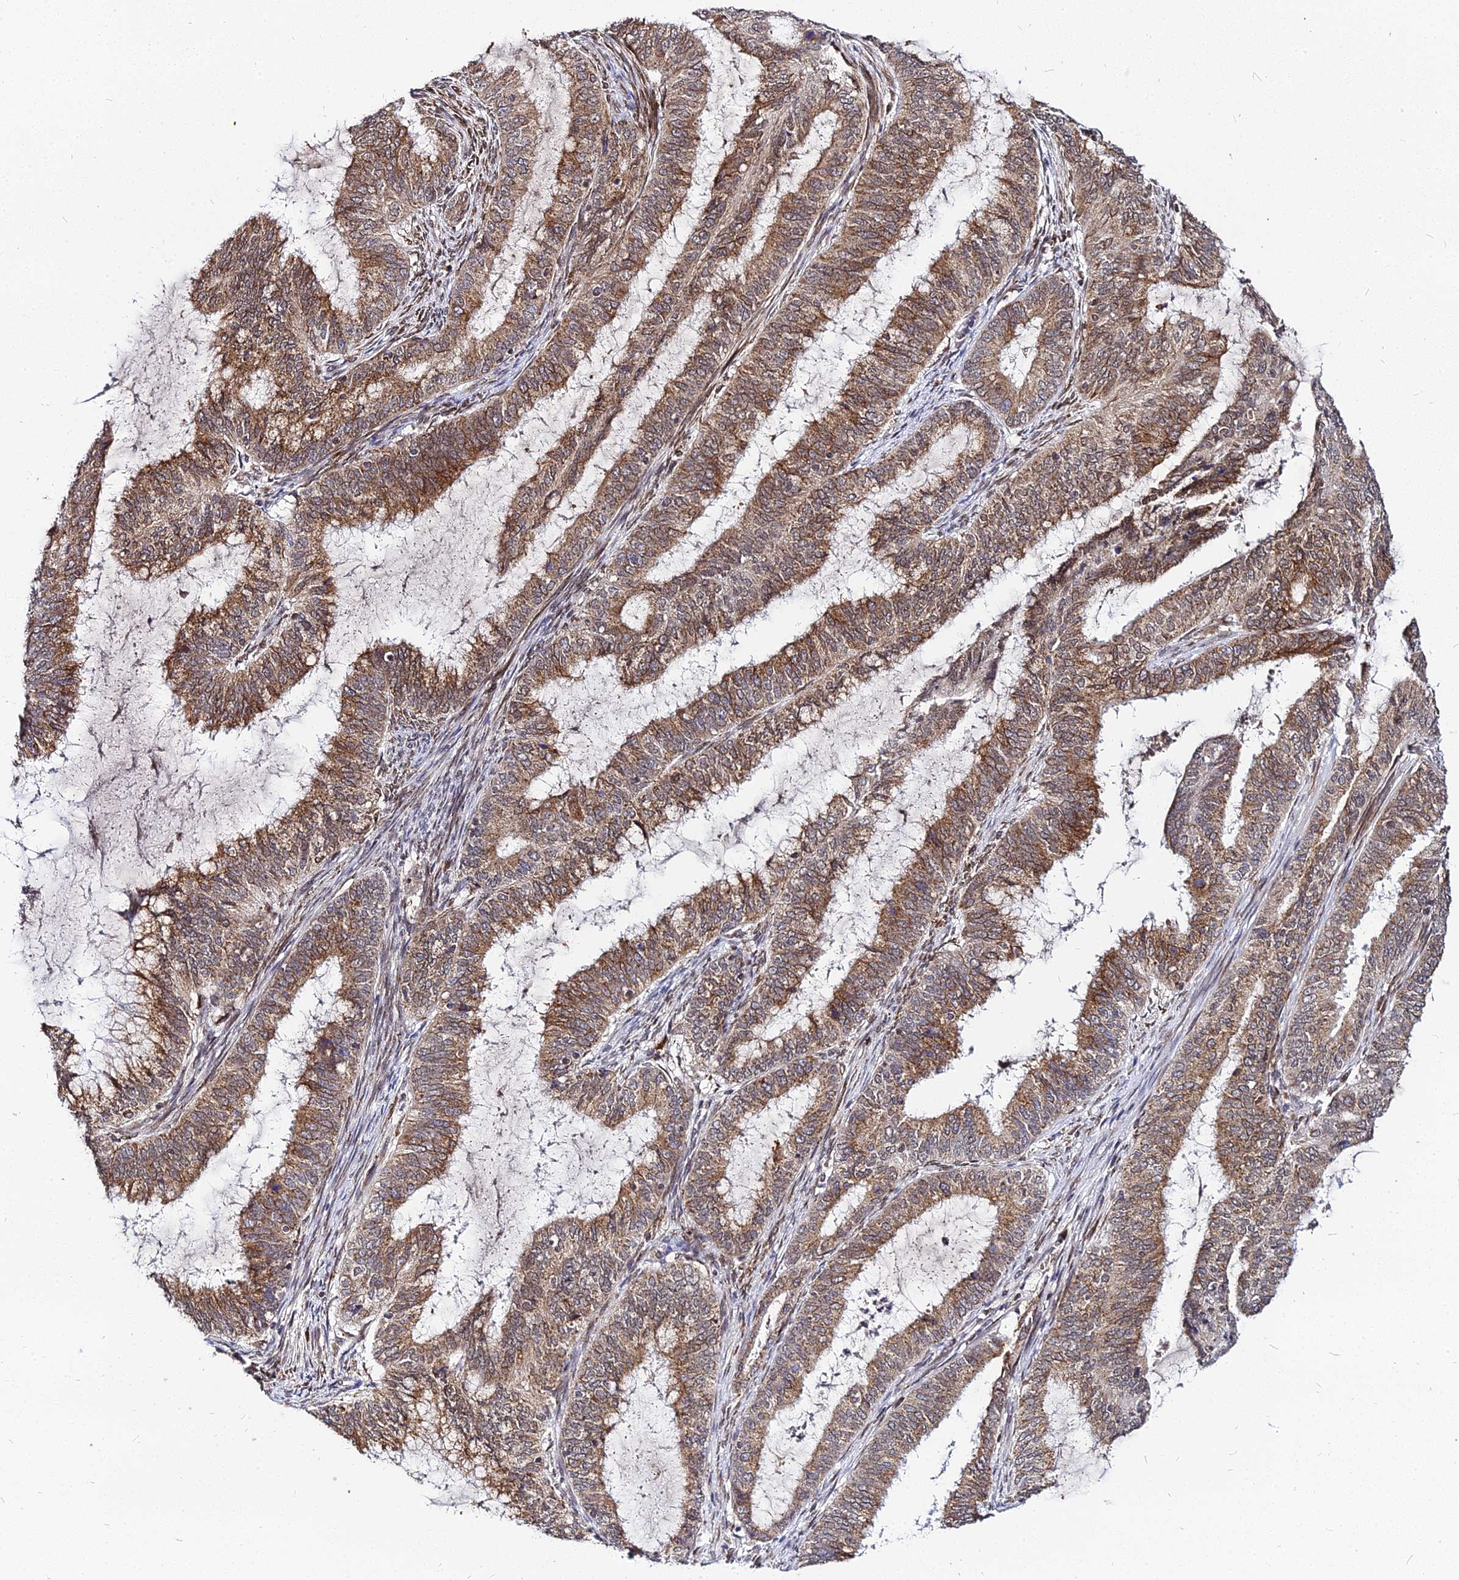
{"staining": {"intensity": "moderate", "quantity": ">75%", "location": "cytoplasmic/membranous"}, "tissue": "endometrial cancer", "cell_type": "Tumor cells", "image_type": "cancer", "snomed": [{"axis": "morphology", "description": "Adenocarcinoma, NOS"}, {"axis": "topography", "description": "Endometrium"}], "caption": "Immunohistochemistry histopathology image of neoplastic tissue: human endometrial cancer (adenocarcinoma) stained using immunohistochemistry reveals medium levels of moderate protein expression localized specifically in the cytoplasmic/membranous of tumor cells, appearing as a cytoplasmic/membranous brown color.", "gene": "RNF121", "patient": {"sex": "female", "age": 51}}